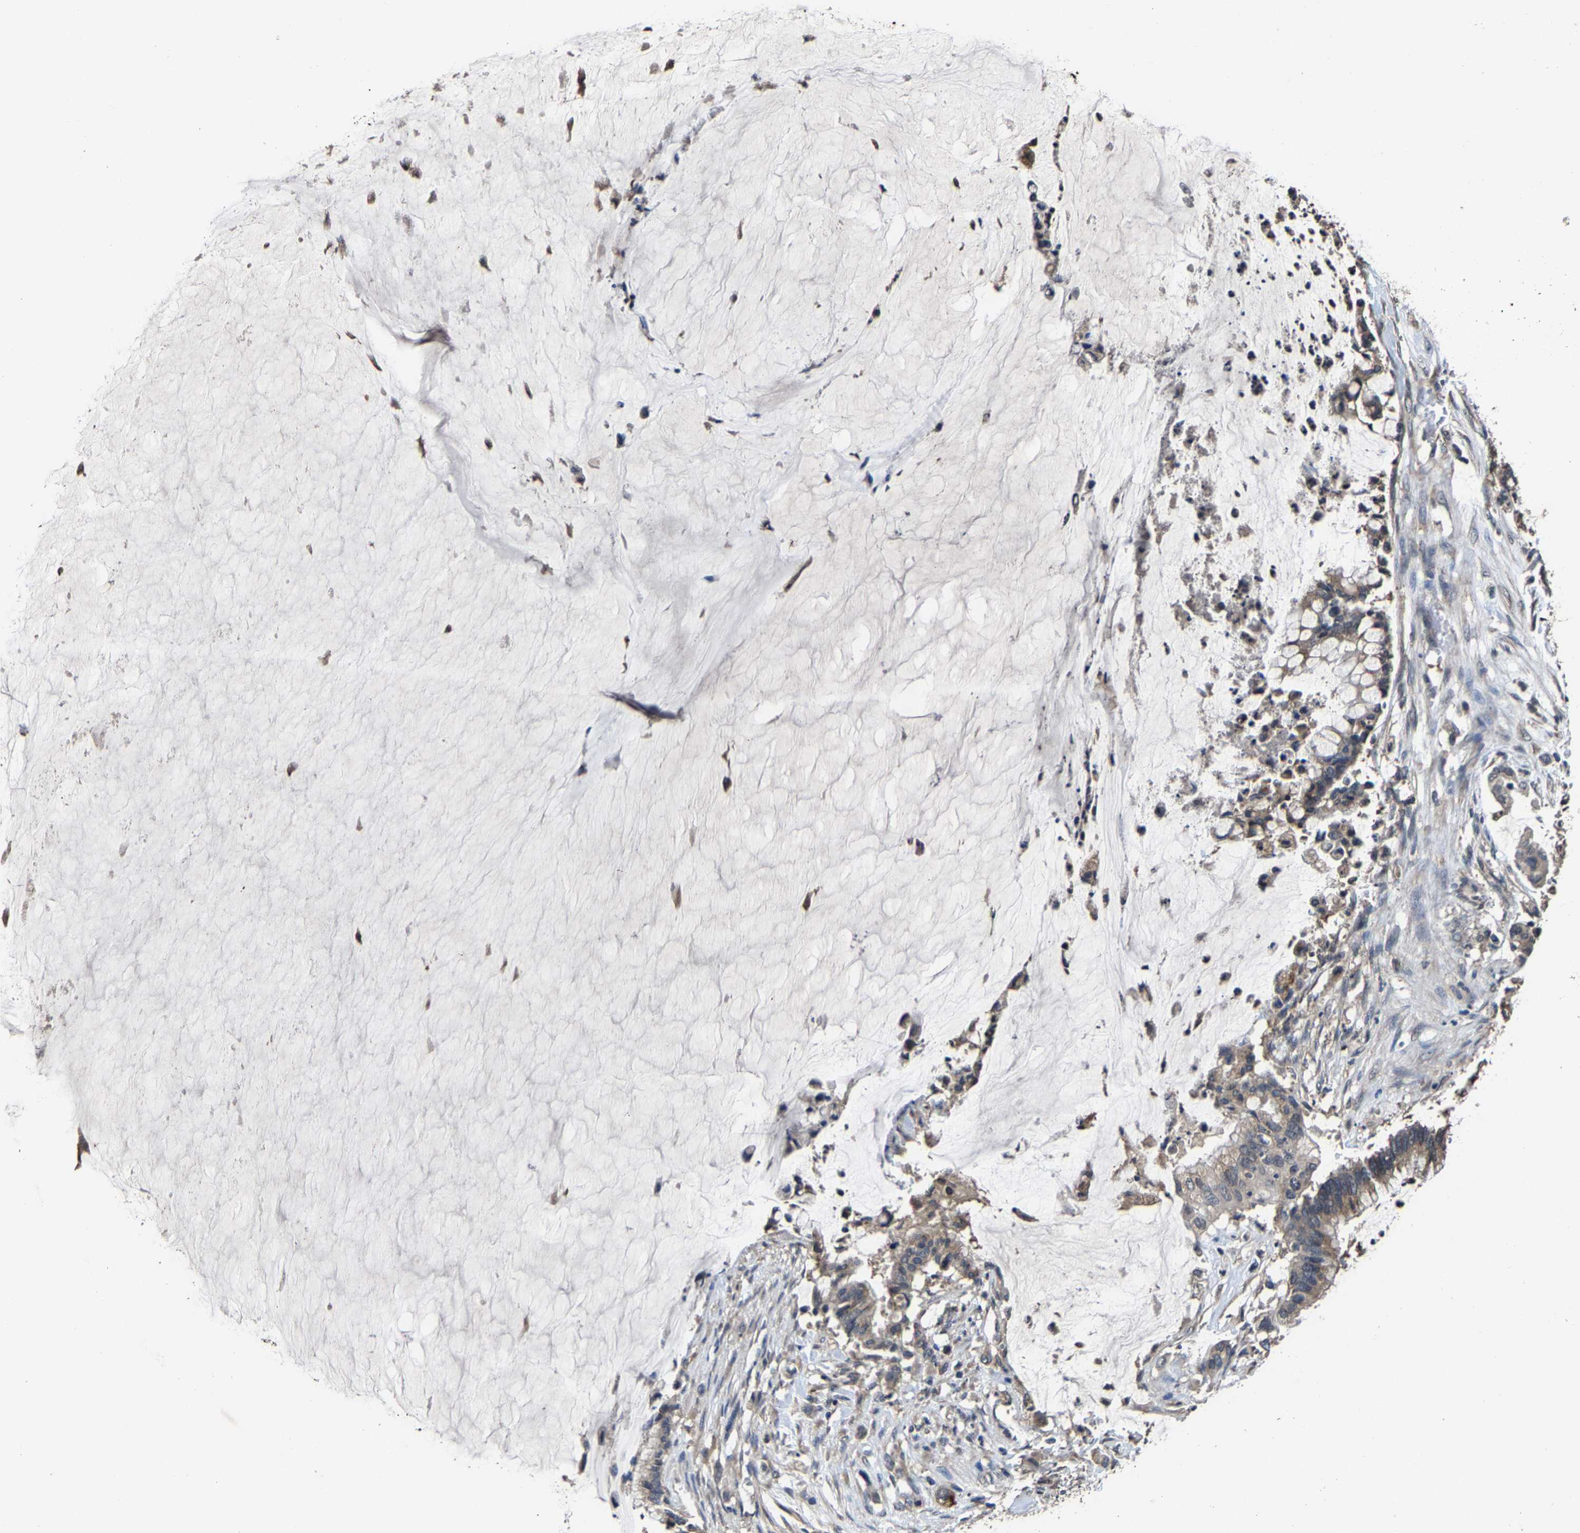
{"staining": {"intensity": "weak", "quantity": ">75%", "location": "cytoplasmic/membranous"}, "tissue": "pancreatic cancer", "cell_type": "Tumor cells", "image_type": "cancer", "snomed": [{"axis": "morphology", "description": "Adenocarcinoma, NOS"}, {"axis": "topography", "description": "Pancreas"}], "caption": "The immunohistochemical stain shows weak cytoplasmic/membranous positivity in tumor cells of pancreatic cancer (adenocarcinoma) tissue. (Brightfield microscopy of DAB IHC at high magnification).", "gene": "EBAG9", "patient": {"sex": "male", "age": 41}}